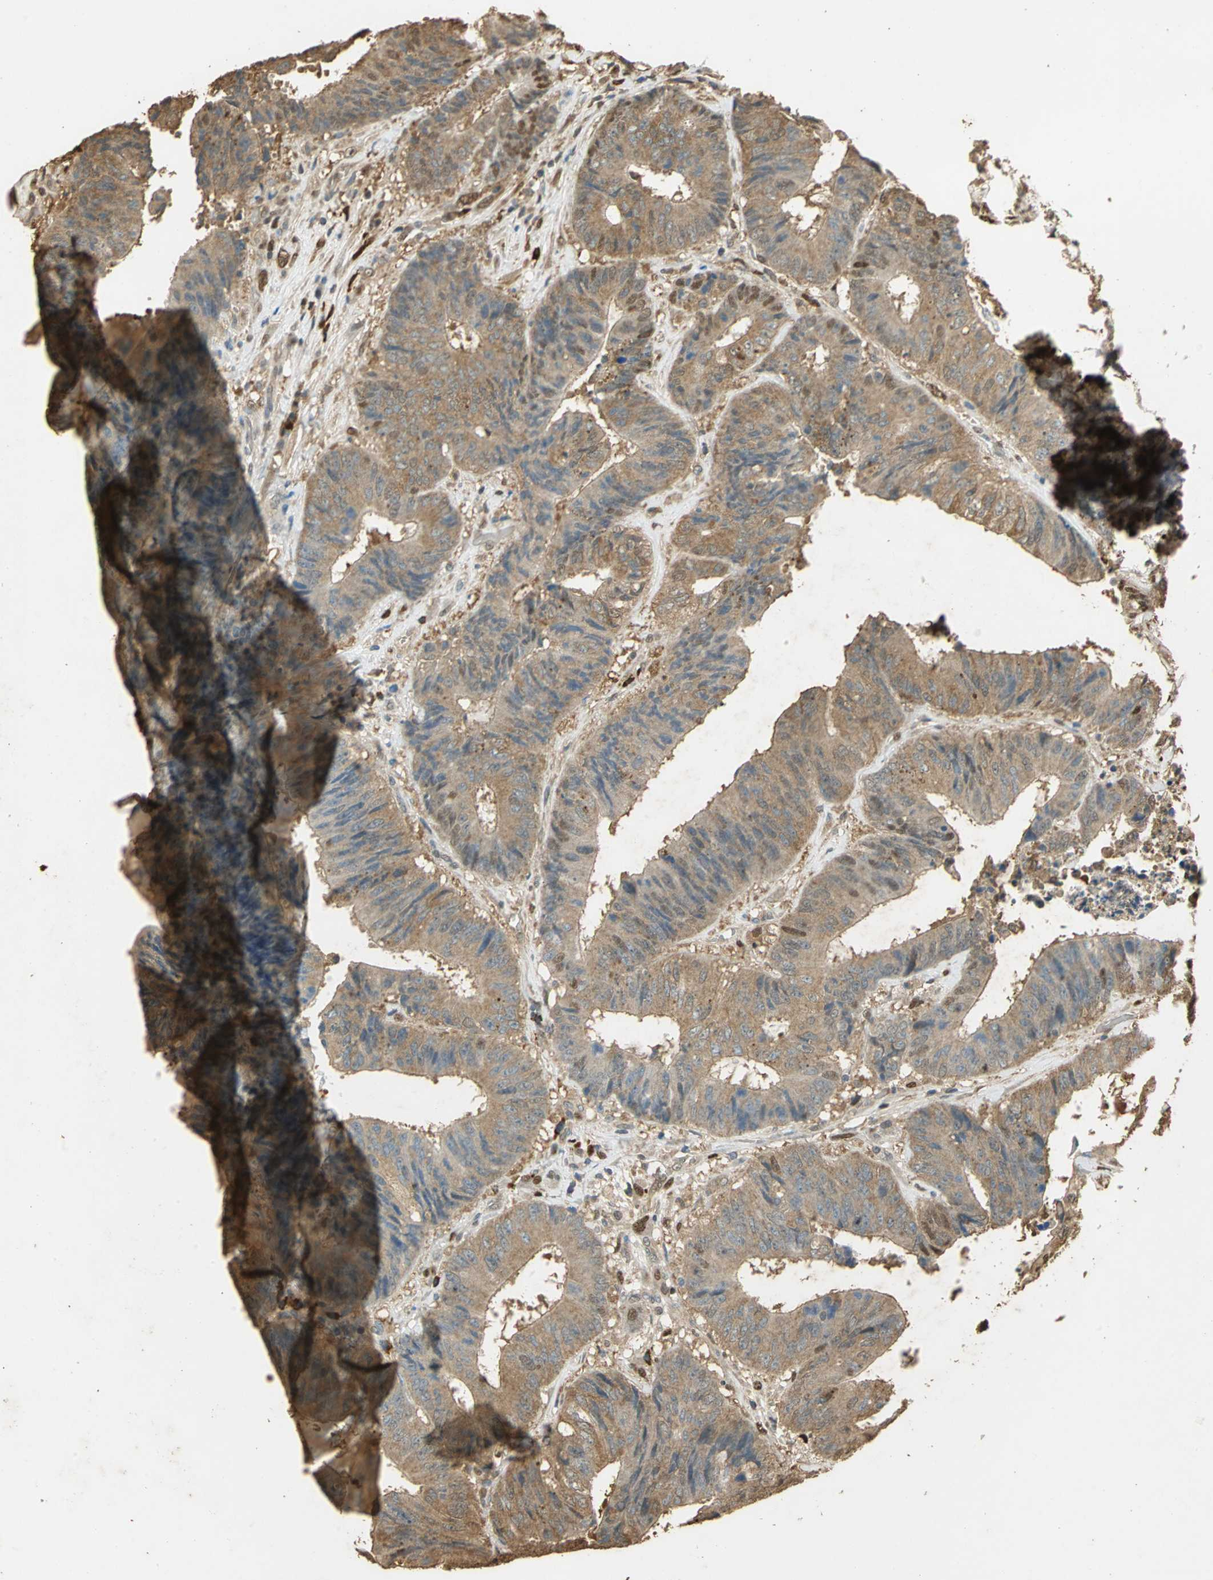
{"staining": {"intensity": "moderate", "quantity": ">75%", "location": "cytoplasmic/membranous"}, "tissue": "colorectal cancer", "cell_type": "Tumor cells", "image_type": "cancer", "snomed": [{"axis": "morphology", "description": "Adenocarcinoma, NOS"}, {"axis": "topography", "description": "Rectum"}], "caption": "Protein staining of colorectal cancer tissue demonstrates moderate cytoplasmic/membranous staining in about >75% of tumor cells.", "gene": "GAPDH", "patient": {"sex": "male", "age": 72}}